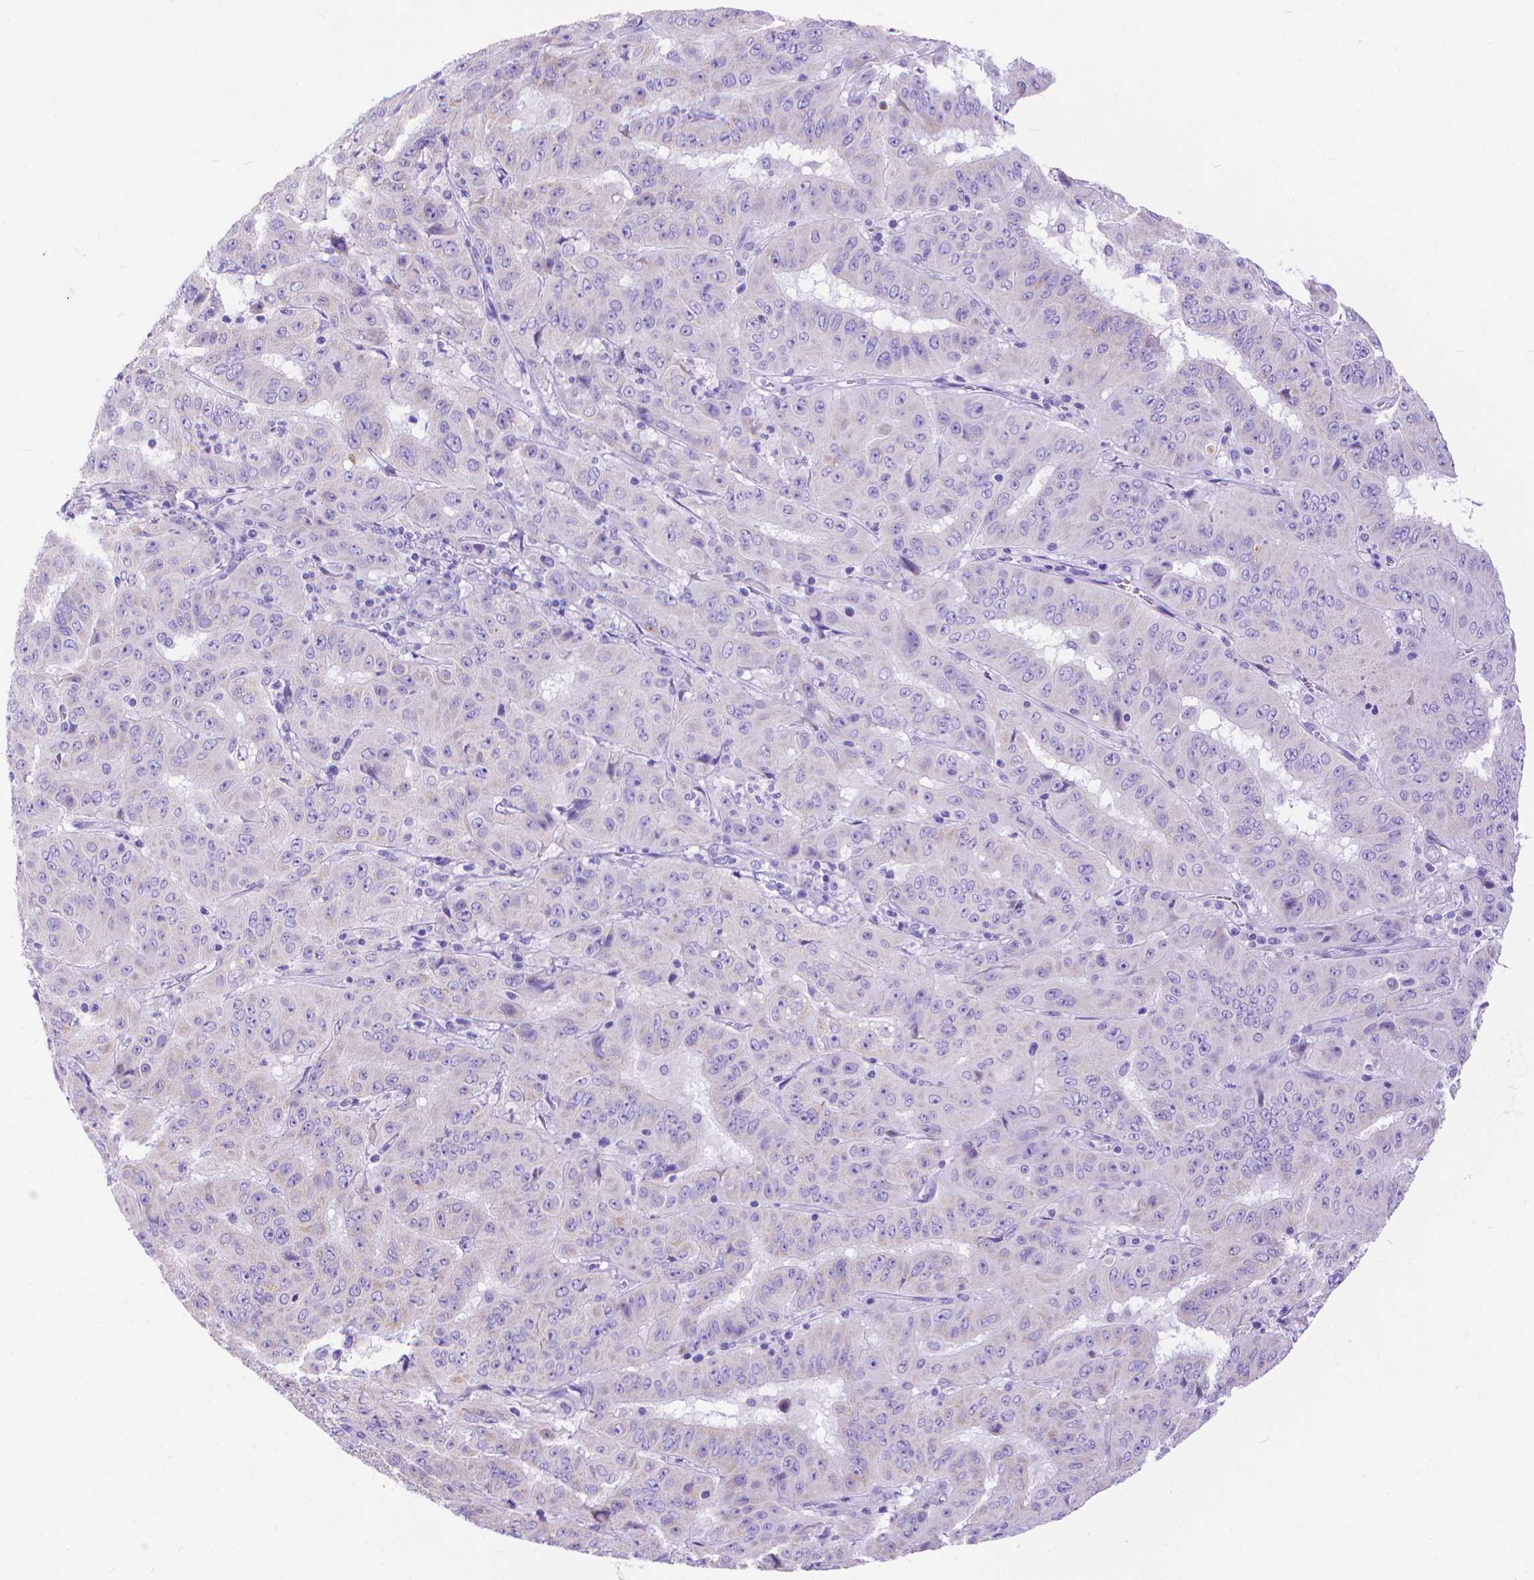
{"staining": {"intensity": "negative", "quantity": "none", "location": "none"}, "tissue": "pancreatic cancer", "cell_type": "Tumor cells", "image_type": "cancer", "snomed": [{"axis": "morphology", "description": "Adenocarcinoma, NOS"}, {"axis": "topography", "description": "Pancreas"}], "caption": "Adenocarcinoma (pancreatic) stained for a protein using IHC reveals no expression tumor cells.", "gene": "DHRS2", "patient": {"sex": "male", "age": 63}}